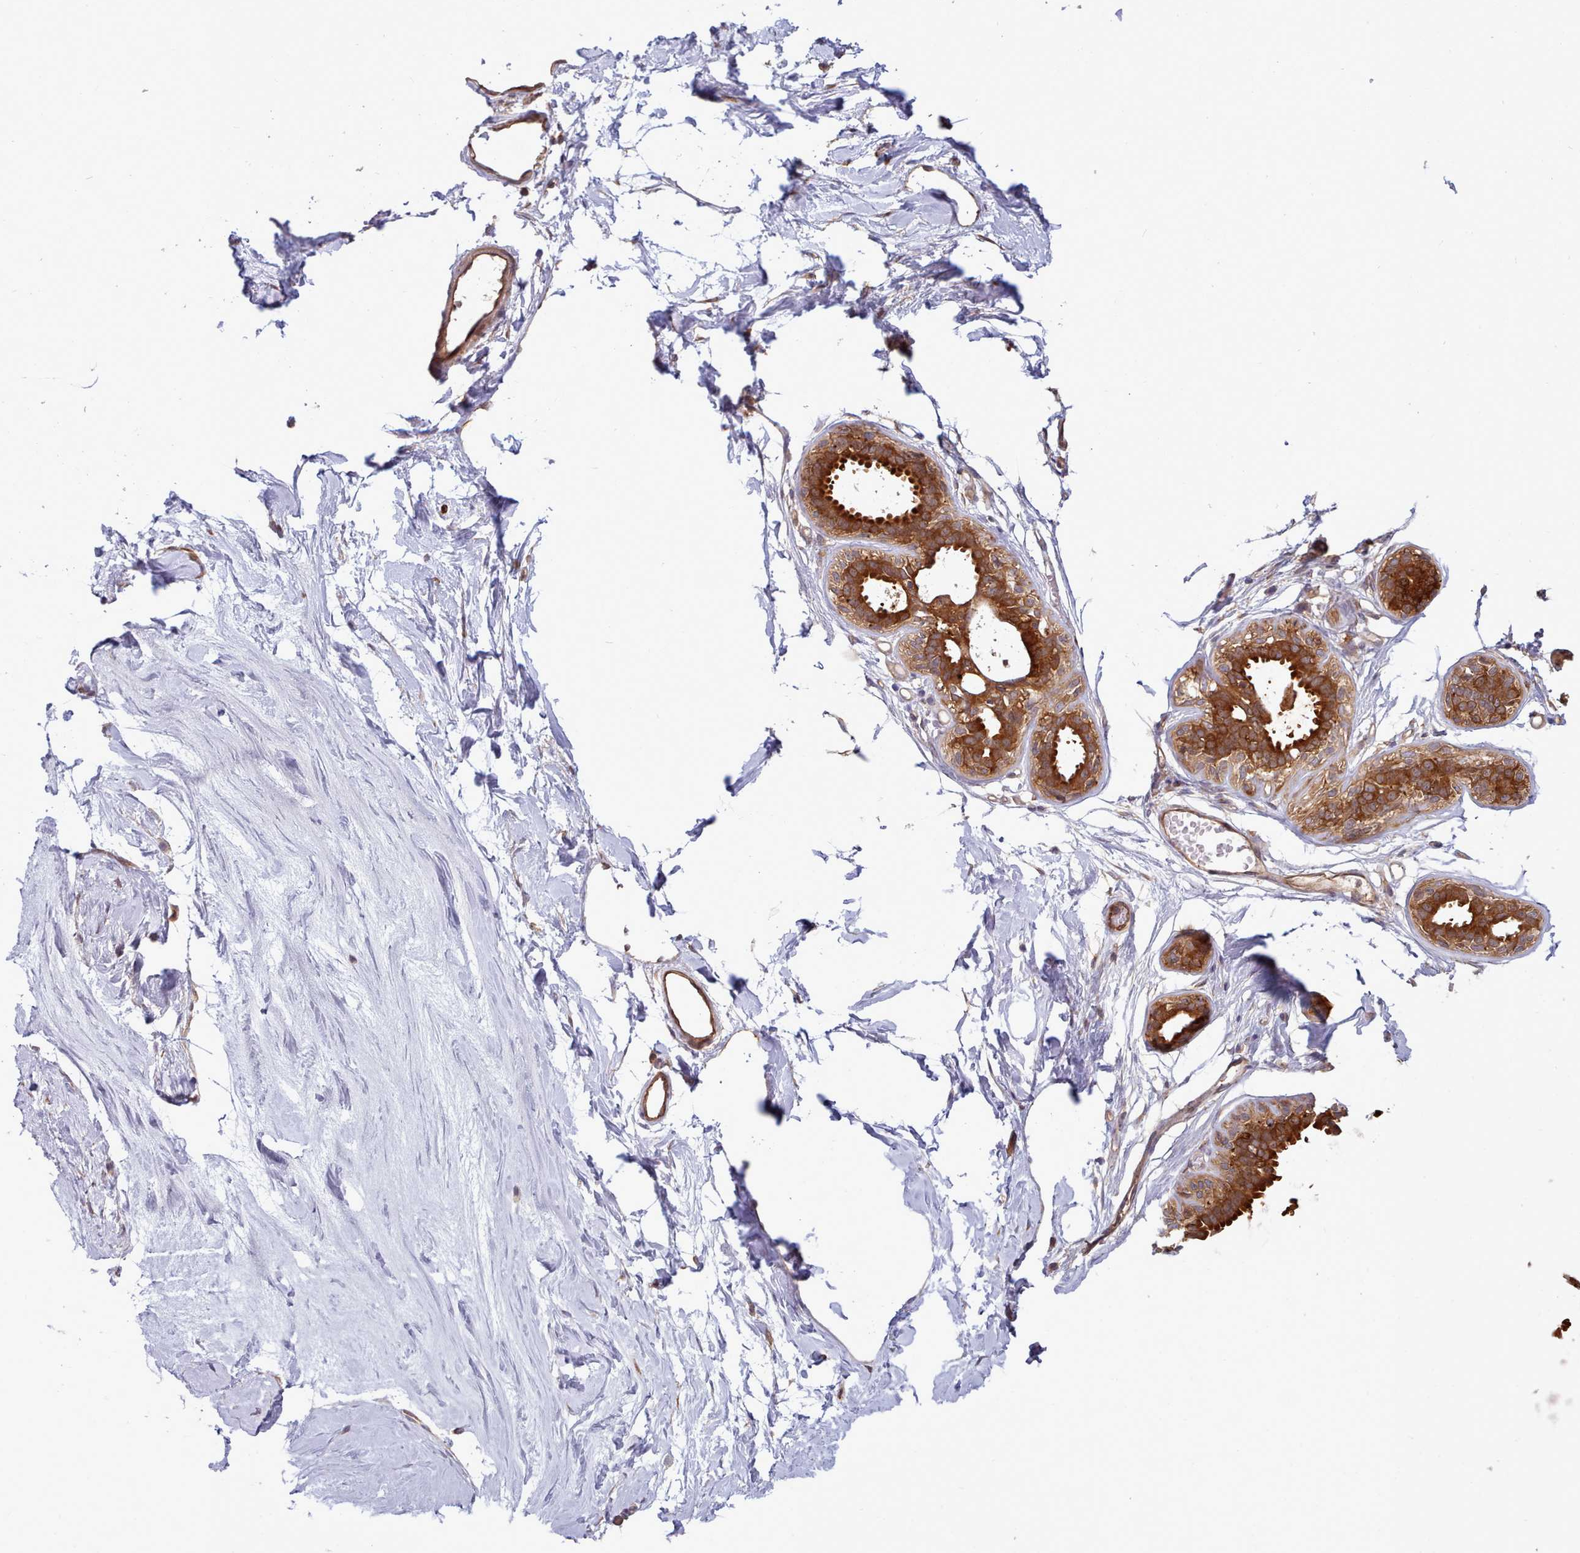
{"staining": {"intensity": "negative", "quantity": "none", "location": "none"}, "tissue": "breast", "cell_type": "Adipocytes", "image_type": "normal", "snomed": [{"axis": "morphology", "description": "Normal tissue, NOS"}, {"axis": "topography", "description": "Breast"}], "caption": "This is an immunohistochemistry image of benign human breast. There is no positivity in adipocytes.", "gene": "SLC4A9", "patient": {"sex": "female", "age": 45}}